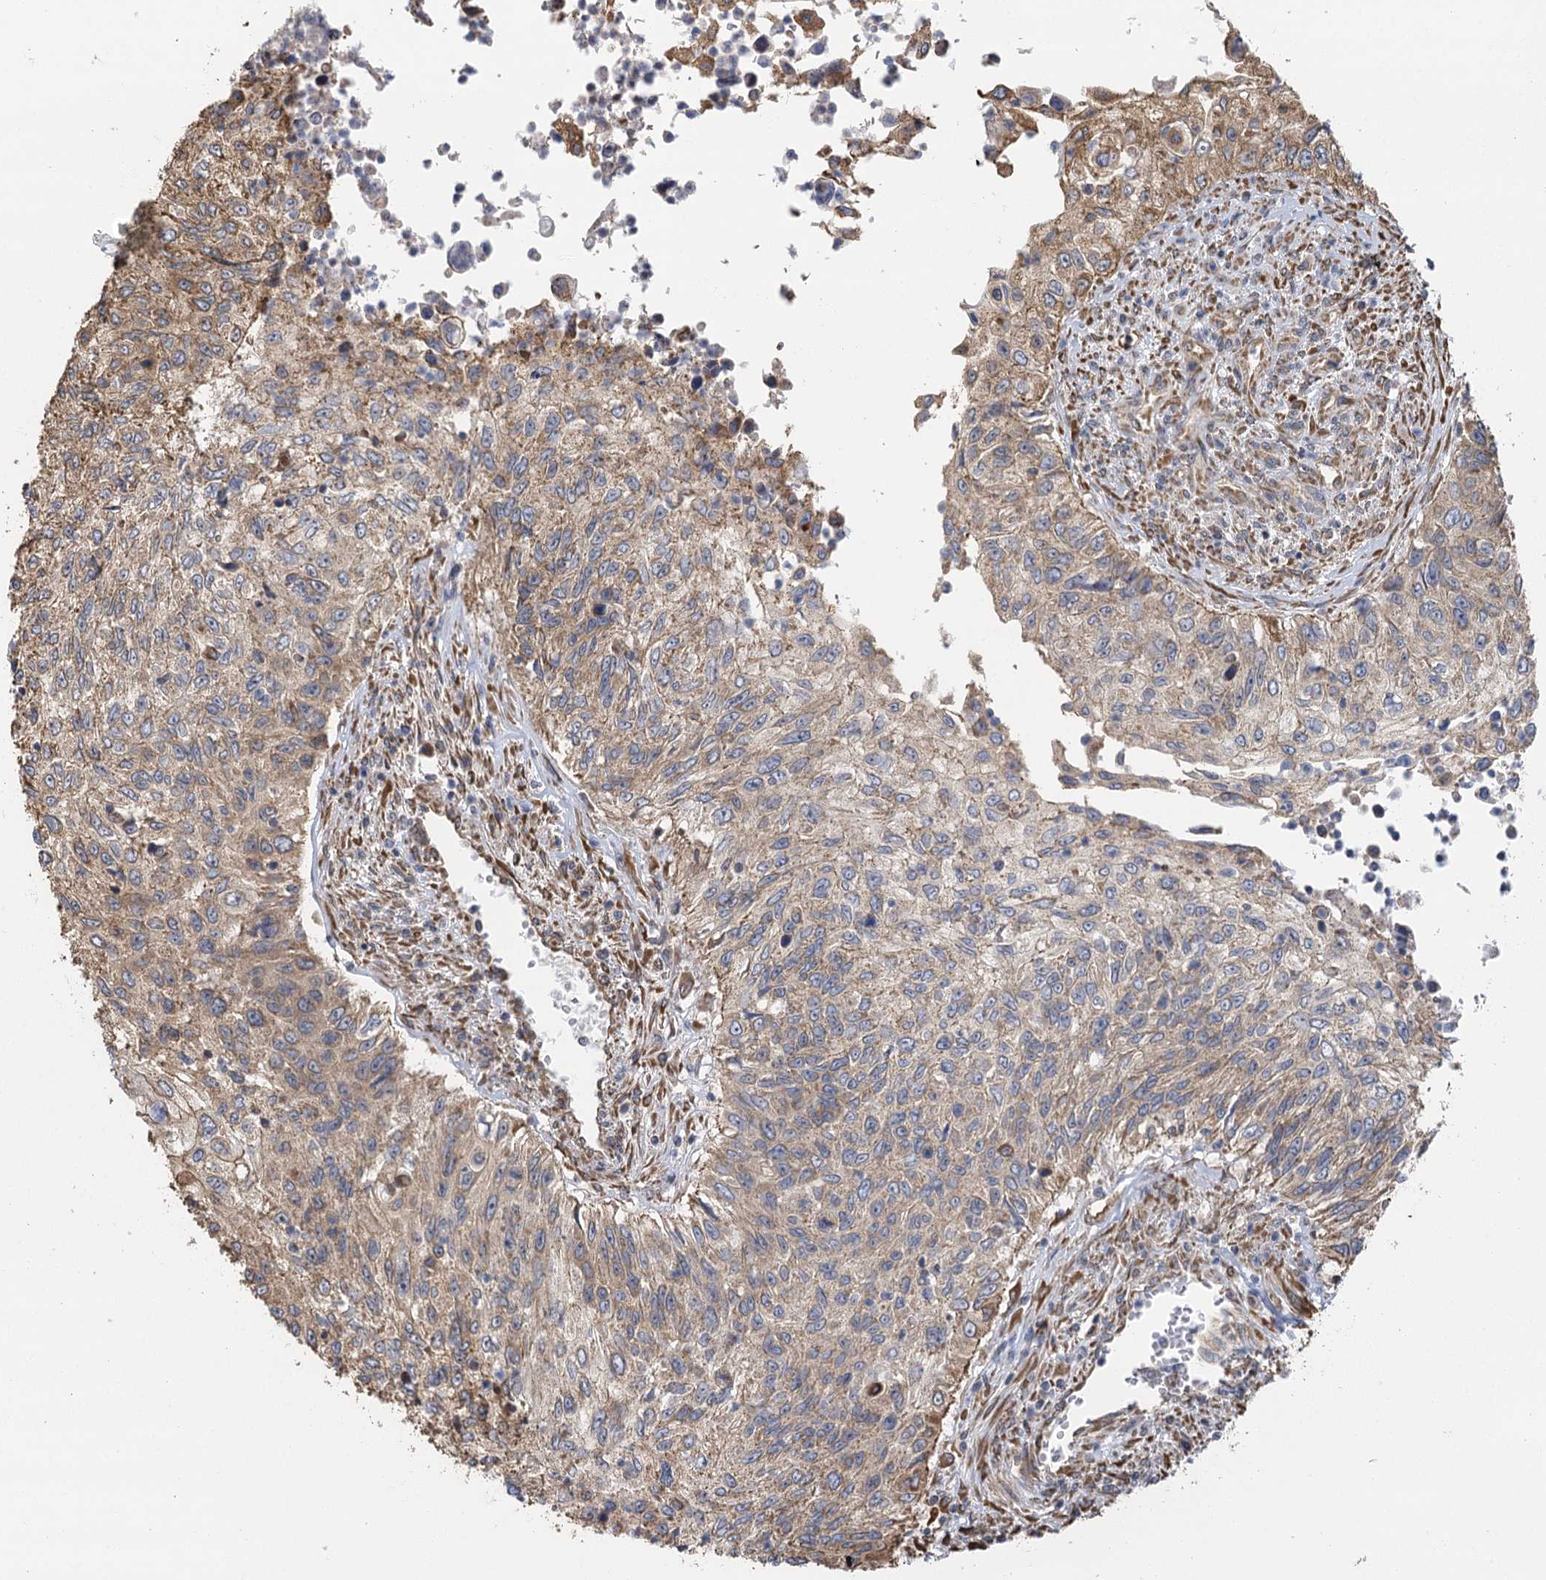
{"staining": {"intensity": "weak", "quantity": ">75%", "location": "cytoplasmic/membranous"}, "tissue": "urothelial cancer", "cell_type": "Tumor cells", "image_type": "cancer", "snomed": [{"axis": "morphology", "description": "Urothelial carcinoma, High grade"}, {"axis": "topography", "description": "Urinary bladder"}], "caption": "The immunohistochemical stain shows weak cytoplasmic/membranous positivity in tumor cells of high-grade urothelial carcinoma tissue.", "gene": "IL11RA", "patient": {"sex": "female", "age": 60}}